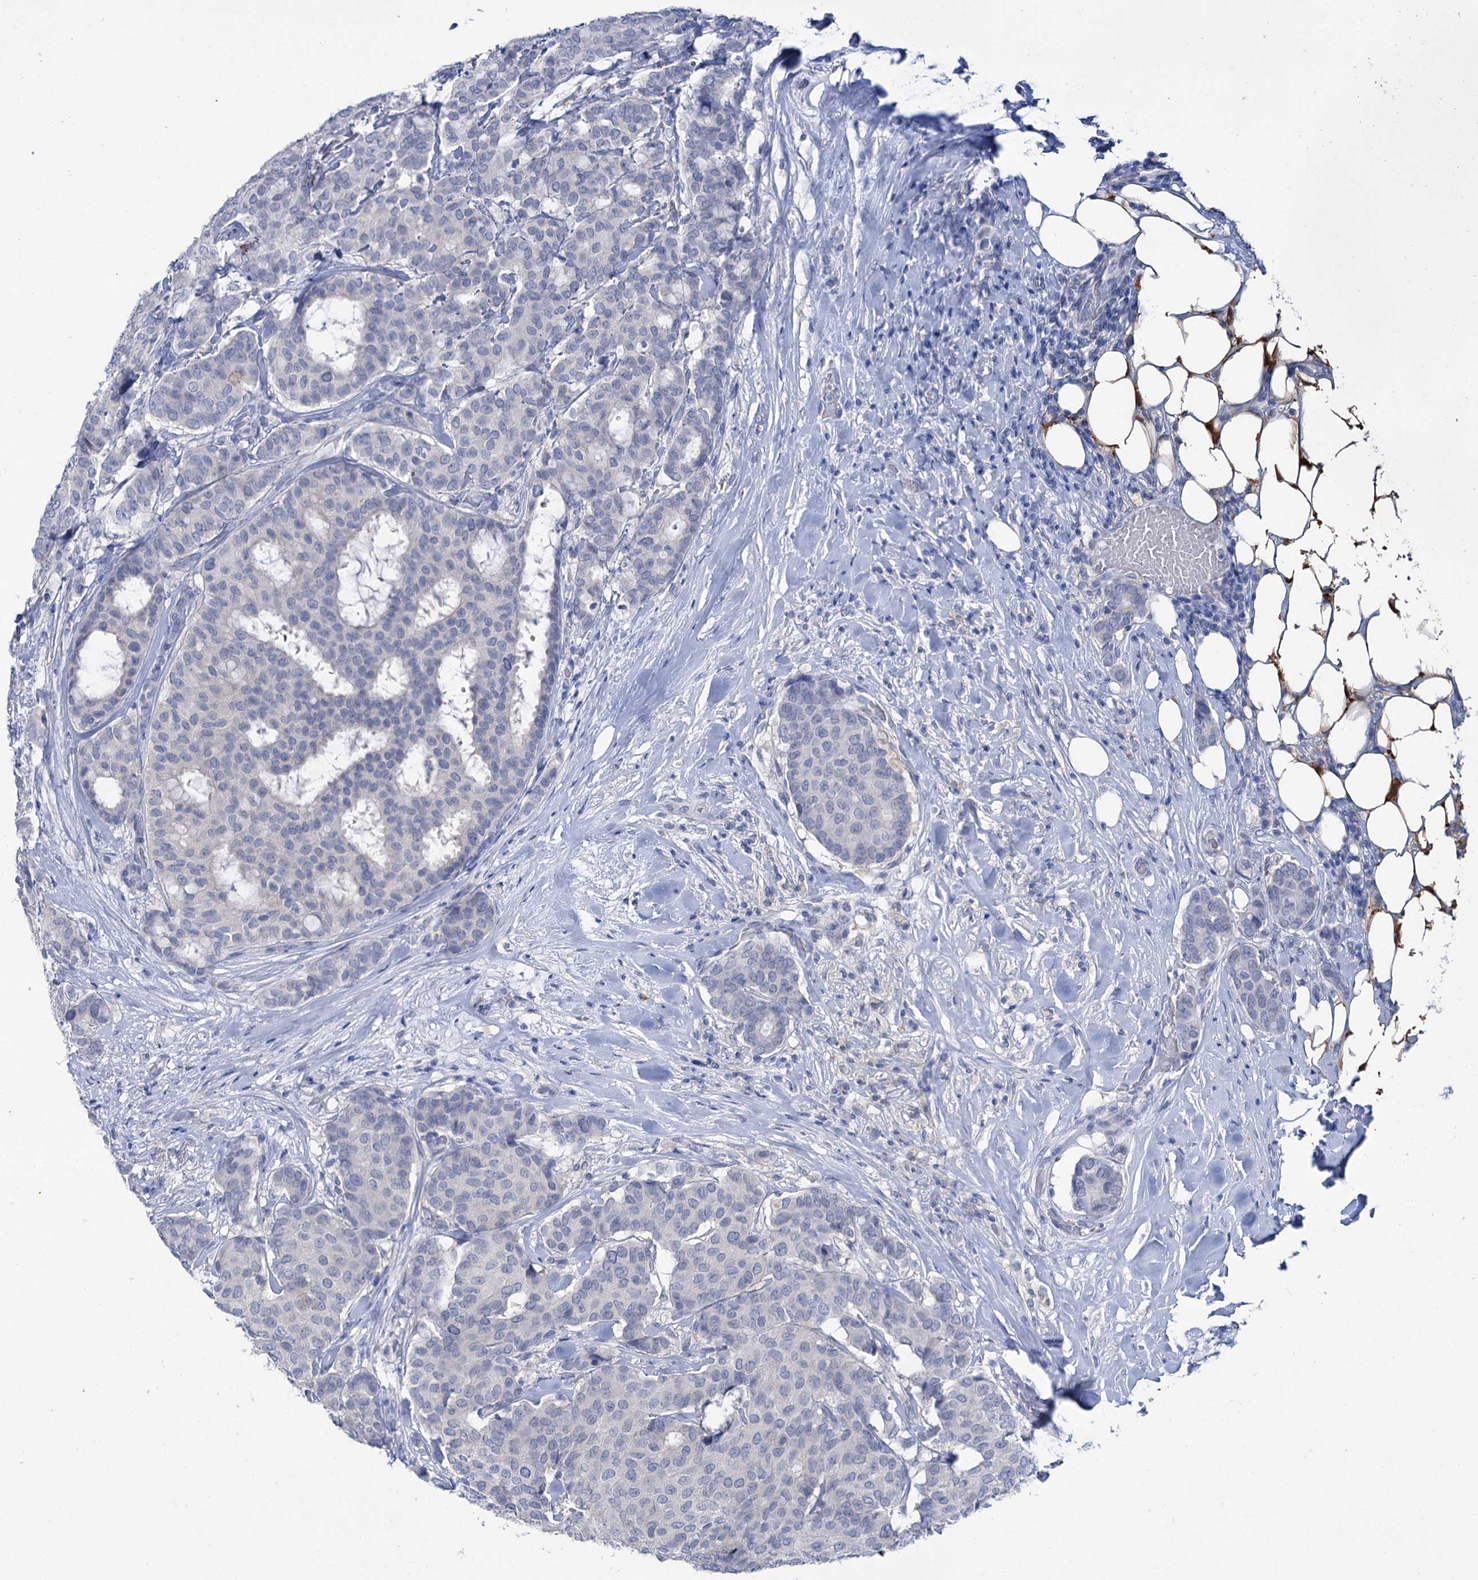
{"staining": {"intensity": "negative", "quantity": "none", "location": "none"}, "tissue": "breast cancer", "cell_type": "Tumor cells", "image_type": "cancer", "snomed": [{"axis": "morphology", "description": "Duct carcinoma"}, {"axis": "topography", "description": "Breast"}], "caption": "Immunohistochemical staining of human invasive ductal carcinoma (breast) displays no significant staining in tumor cells.", "gene": "LYZL4", "patient": {"sex": "female", "age": 75}}